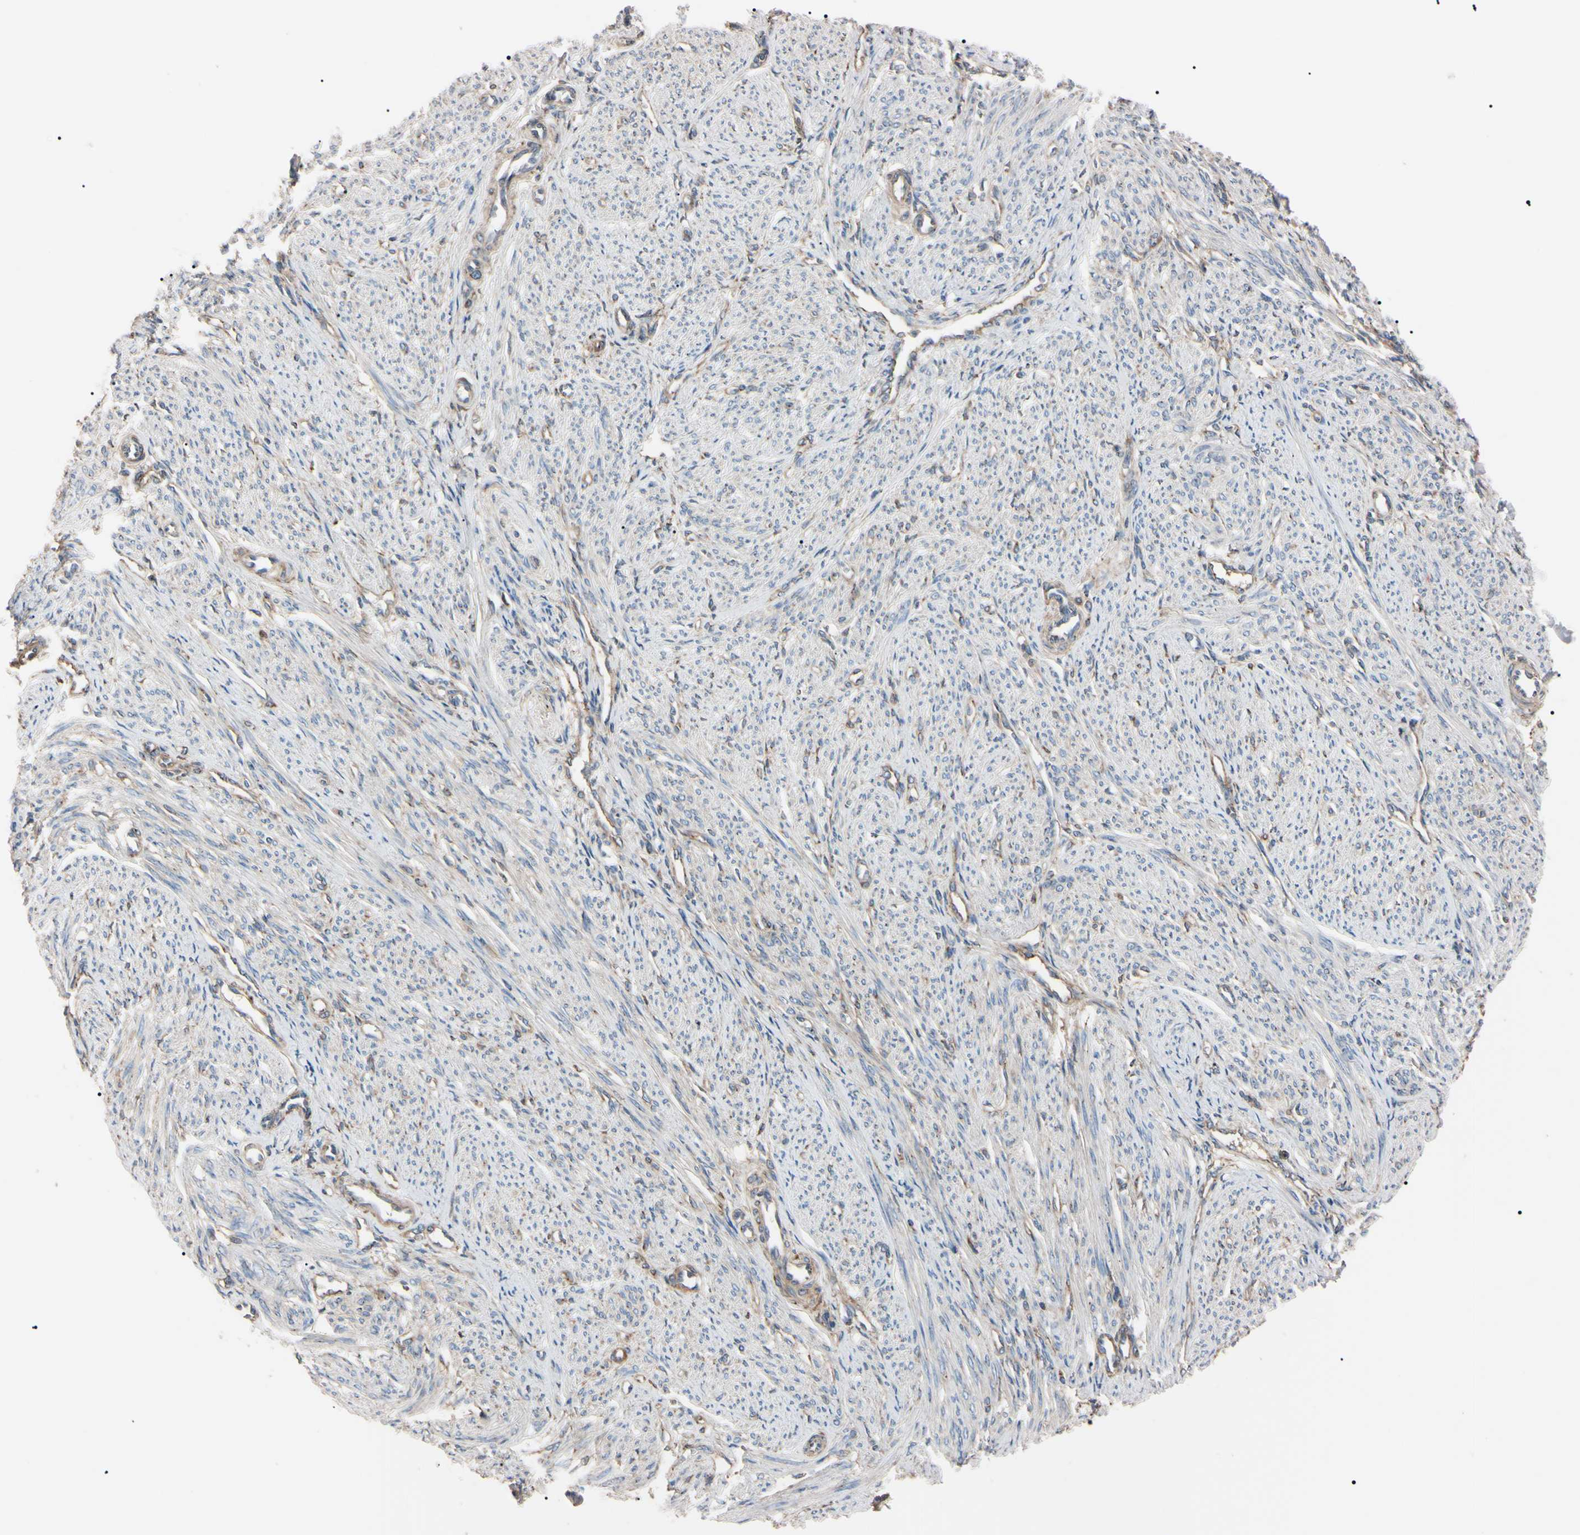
{"staining": {"intensity": "weak", "quantity": ">75%", "location": "cytoplasmic/membranous"}, "tissue": "smooth muscle", "cell_type": "Smooth muscle cells", "image_type": "normal", "snomed": [{"axis": "morphology", "description": "Normal tissue, NOS"}, {"axis": "topography", "description": "Smooth muscle"}], "caption": "Immunohistochemistry (IHC) of unremarkable human smooth muscle exhibits low levels of weak cytoplasmic/membranous positivity in approximately >75% of smooth muscle cells.", "gene": "PRKACA", "patient": {"sex": "female", "age": 65}}